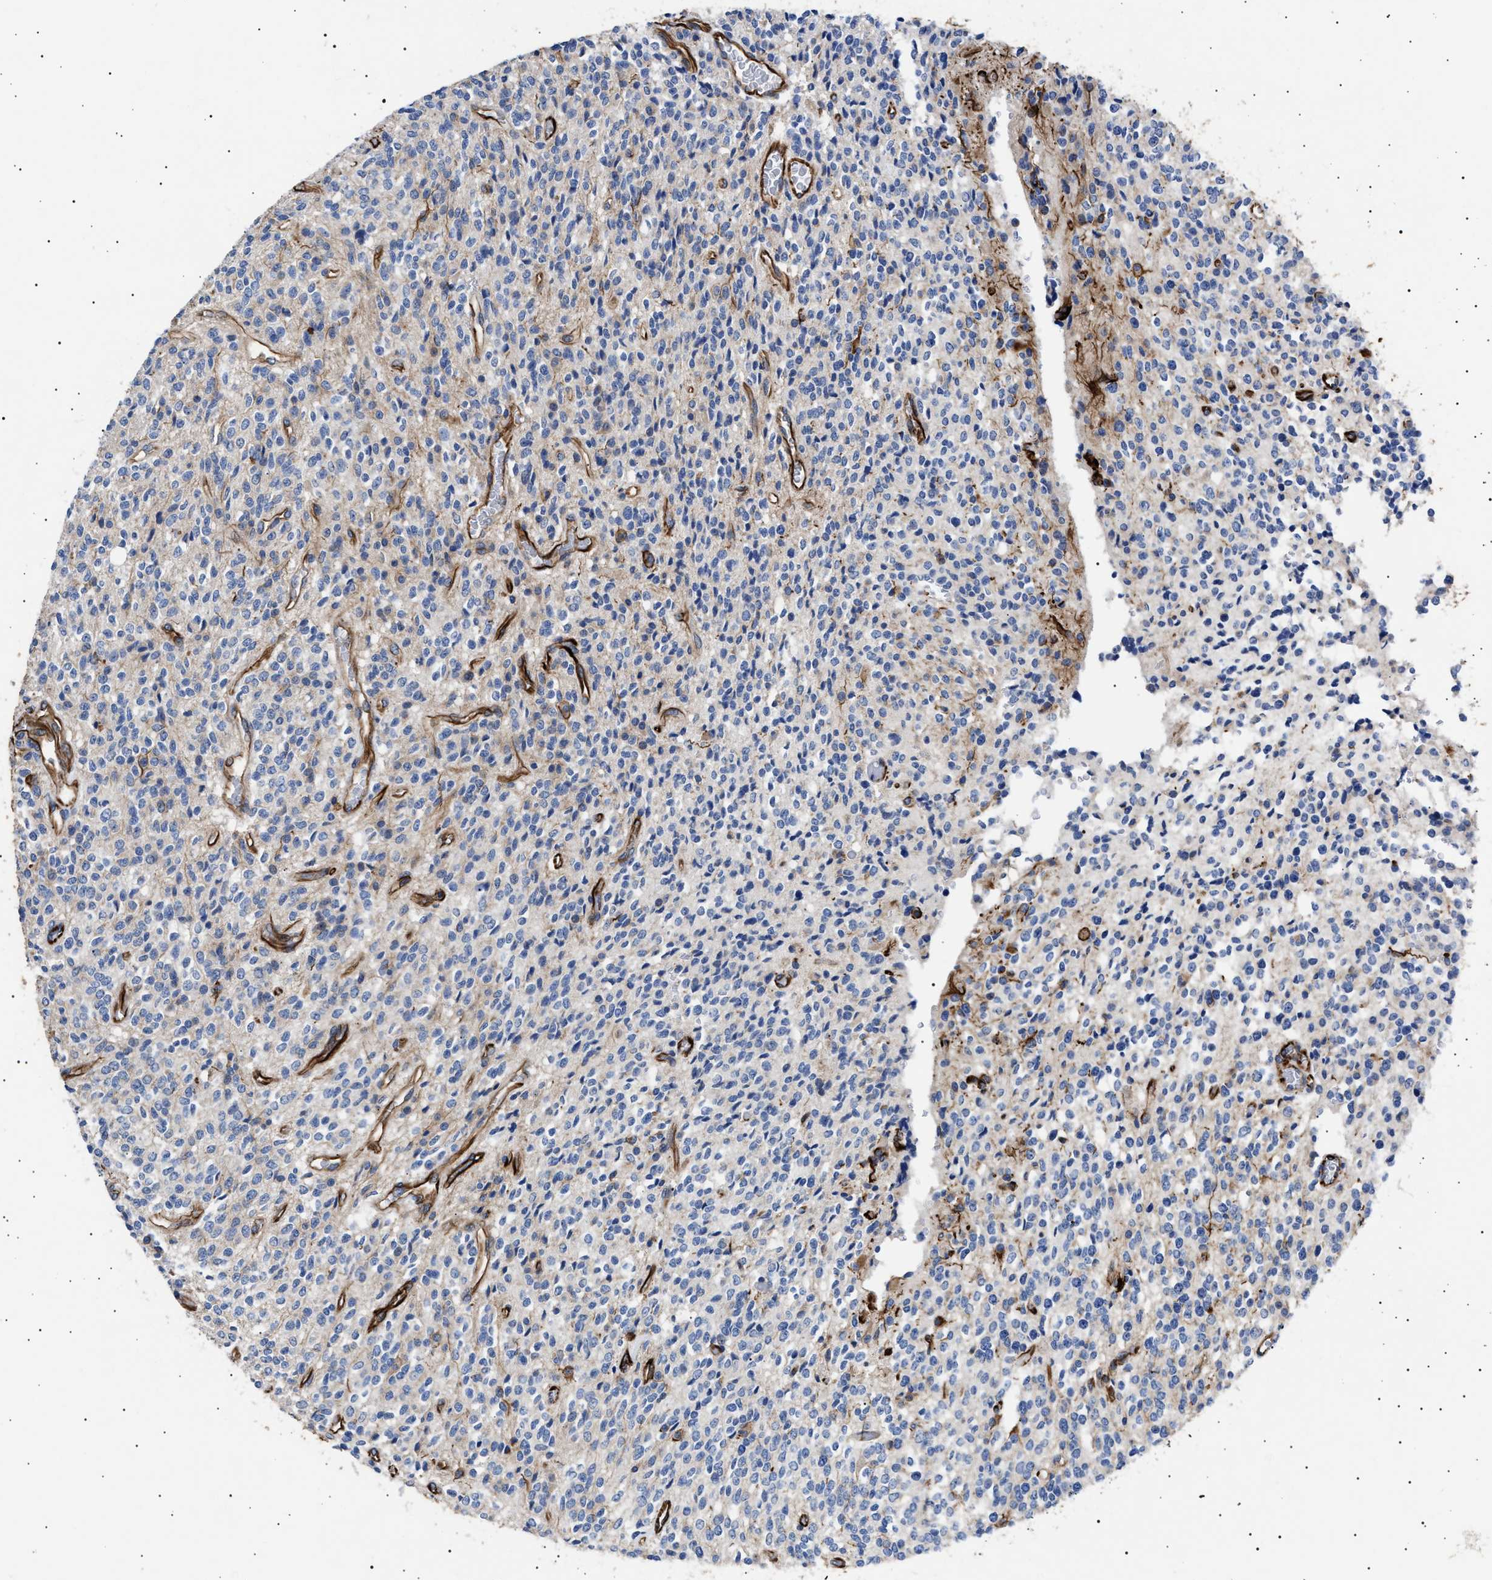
{"staining": {"intensity": "weak", "quantity": "<25%", "location": "cytoplasmic/membranous"}, "tissue": "glioma", "cell_type": "Tumor cells", "image_type": "cancer", "snomed": [{"axis": "morphology", "description": "Glioma, malignant, High grade"}, {"axis": "topography", "description": "Brain"}], "caption": "Malignant high-grade glioma was stained to show a protein in brown. There is no significant staining in tumor cells.", "gene": "OLFML2A", "patient": {"sex": "male", "age": 34}}